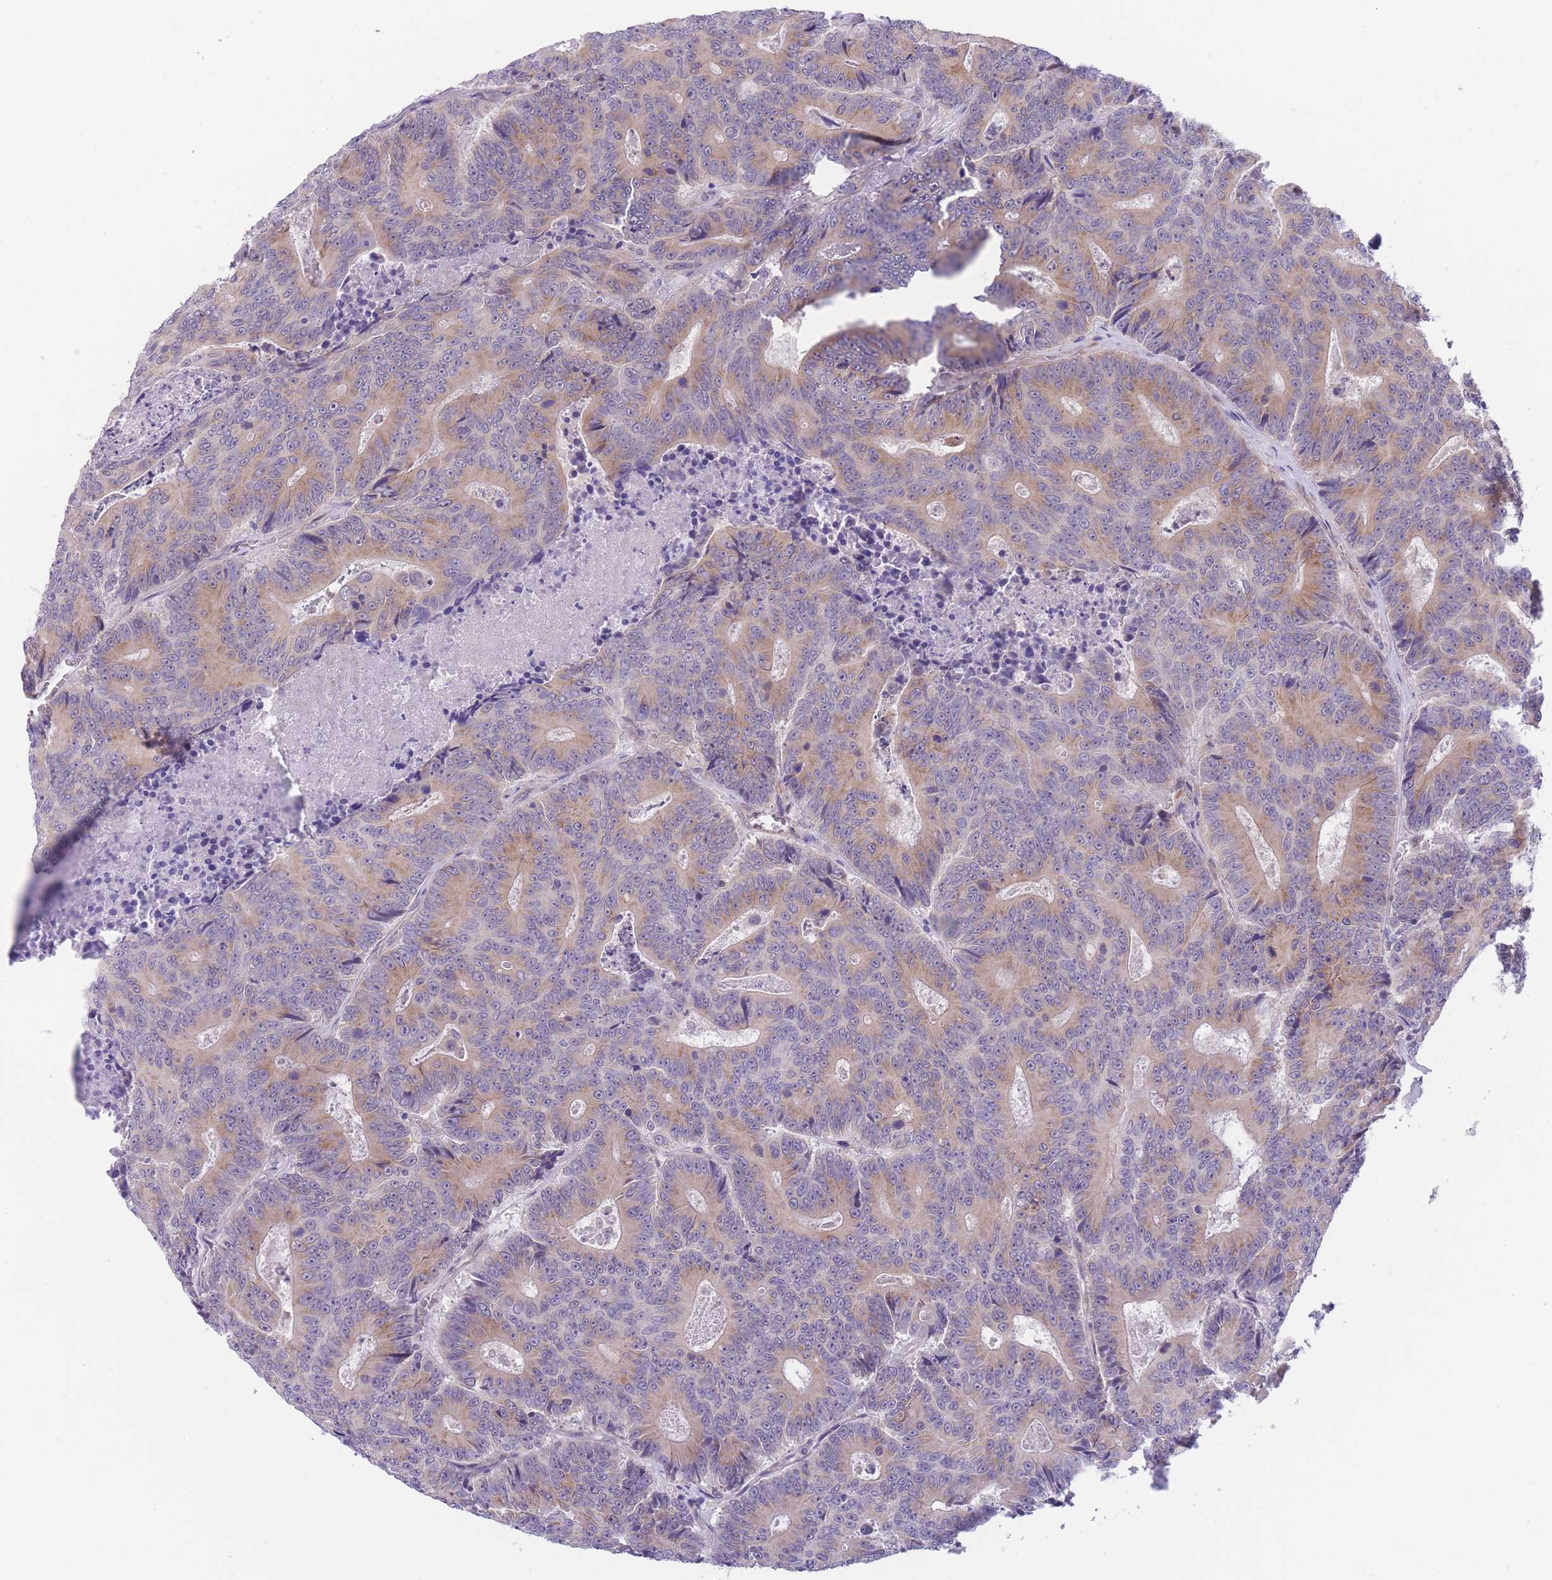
{"staining": {"intensity": "weak", "quantity": ">75%", "location": "cytoplasmic/membranous"}, "tissue": "colorectal cancer", "cell_type": "Tumor cells", "image_type": "cancer", "snomed": [{"axis": "morphology", "description": "Adenocarcinoma, NOS"}, {"axis": "topography", "description": "Colon"}], "caption": "There is low levels of weak cytoplasmic/membranous staining in tumor cells of colorectal adenocarcinoma, as demonstrated by immunohistochemical staining (brown color).", "gene": "WWOX", "patient": {"sex": "male", "age": 83}}